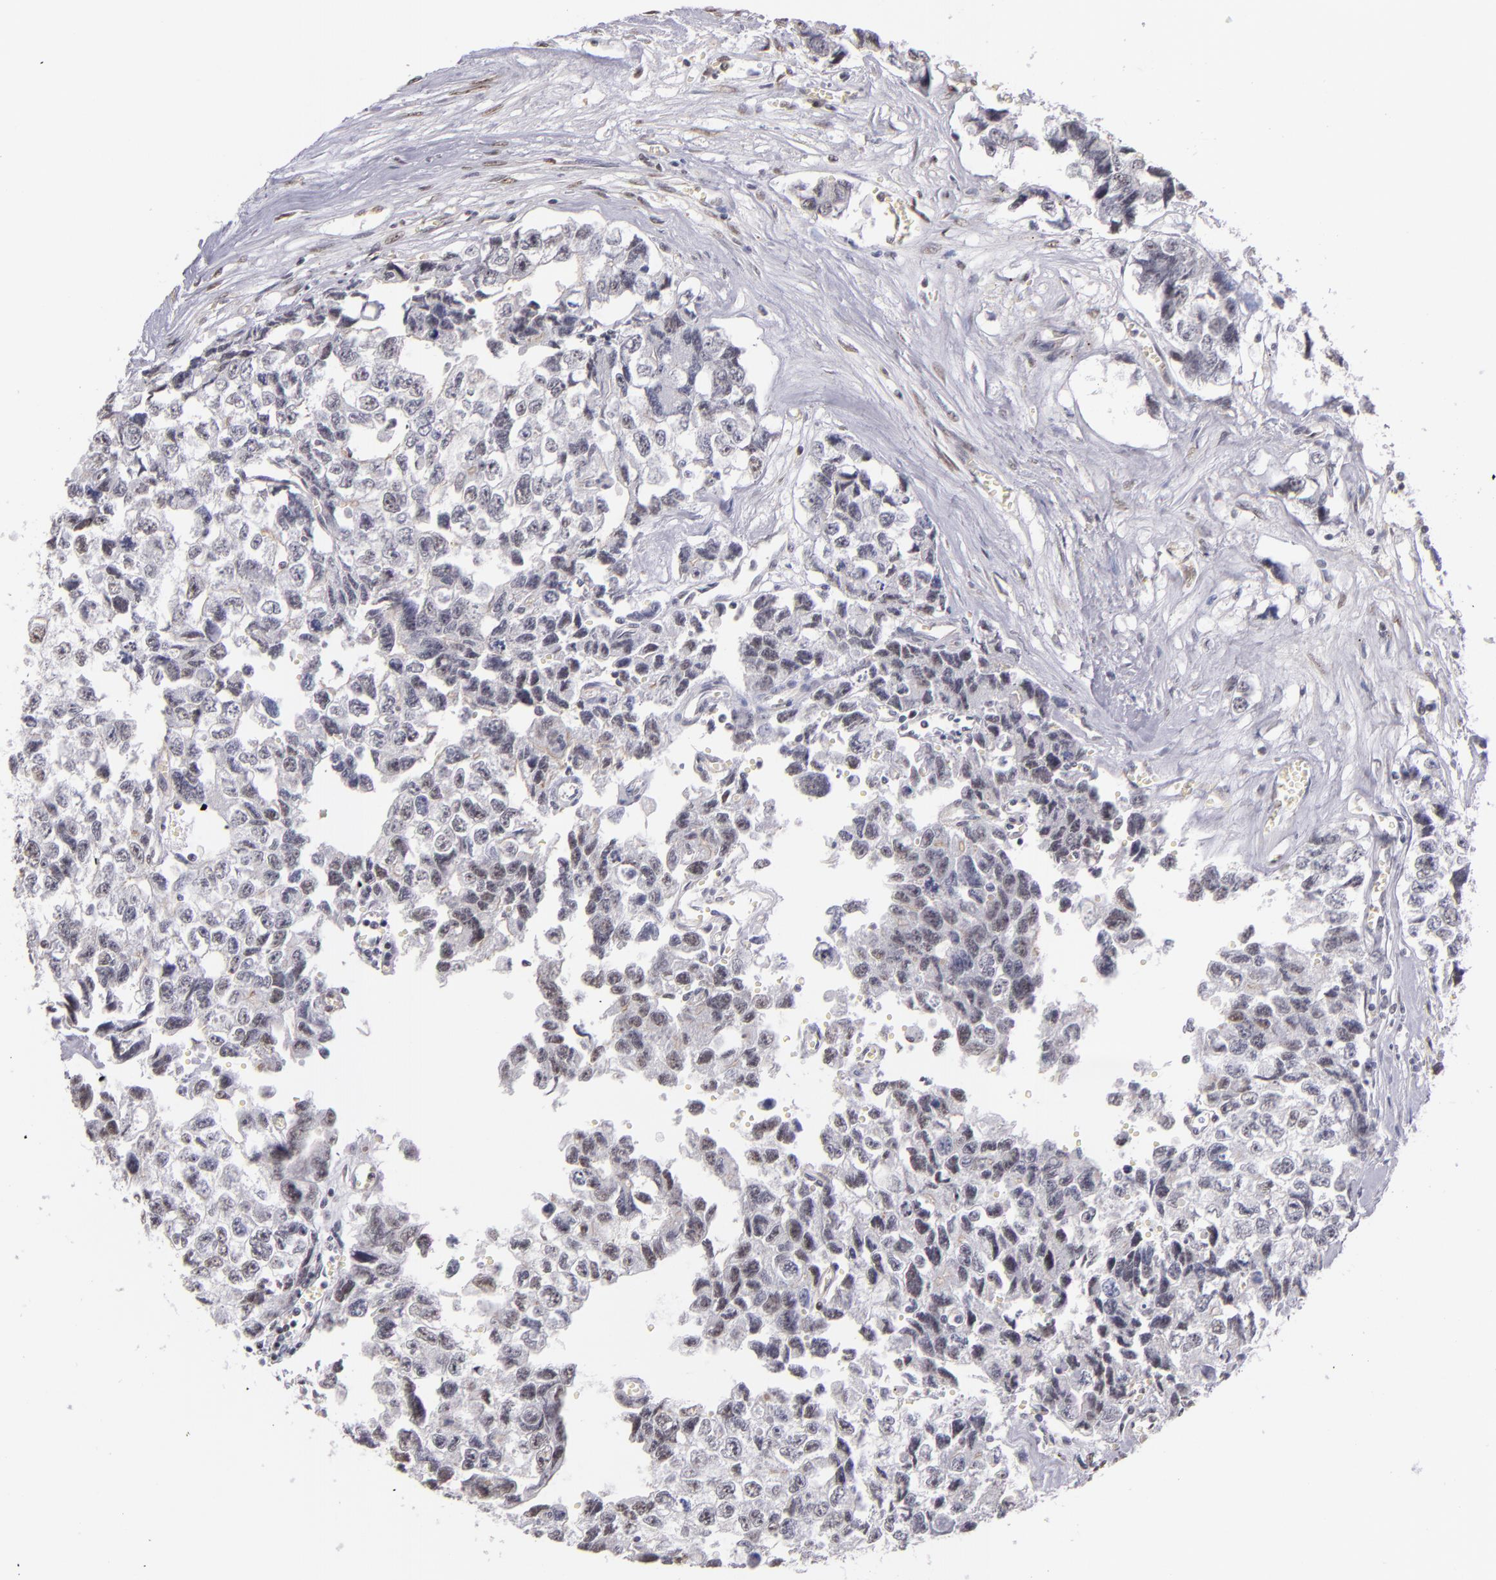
{"staining": {"intensity": "weak", "quantity": "<25%", "location": "nuclear"}, "tissue": "testis cancer", "cell_type": "Tumor cells", "image_type": "cancer", "snomed": [{"axis": "morphology", "description": "Carcinoma, Embryonal, NOS"}, {"axis": "topography", "description": "Testis"}], "caption": "An immunohistochemistry (IHC) photomicrograph of testis cancer is shown. There is no staining in tumor cells of testis cancer. (Stains: DAB (3,3'-diaminobenzidine) immunohistochemistry (IHC) with hematoxylin counter stain, Microscopy: brightfield microscopy at high magnification).", "gene": "NCOR2", "patient": {"sex": "male", "age": 31}}